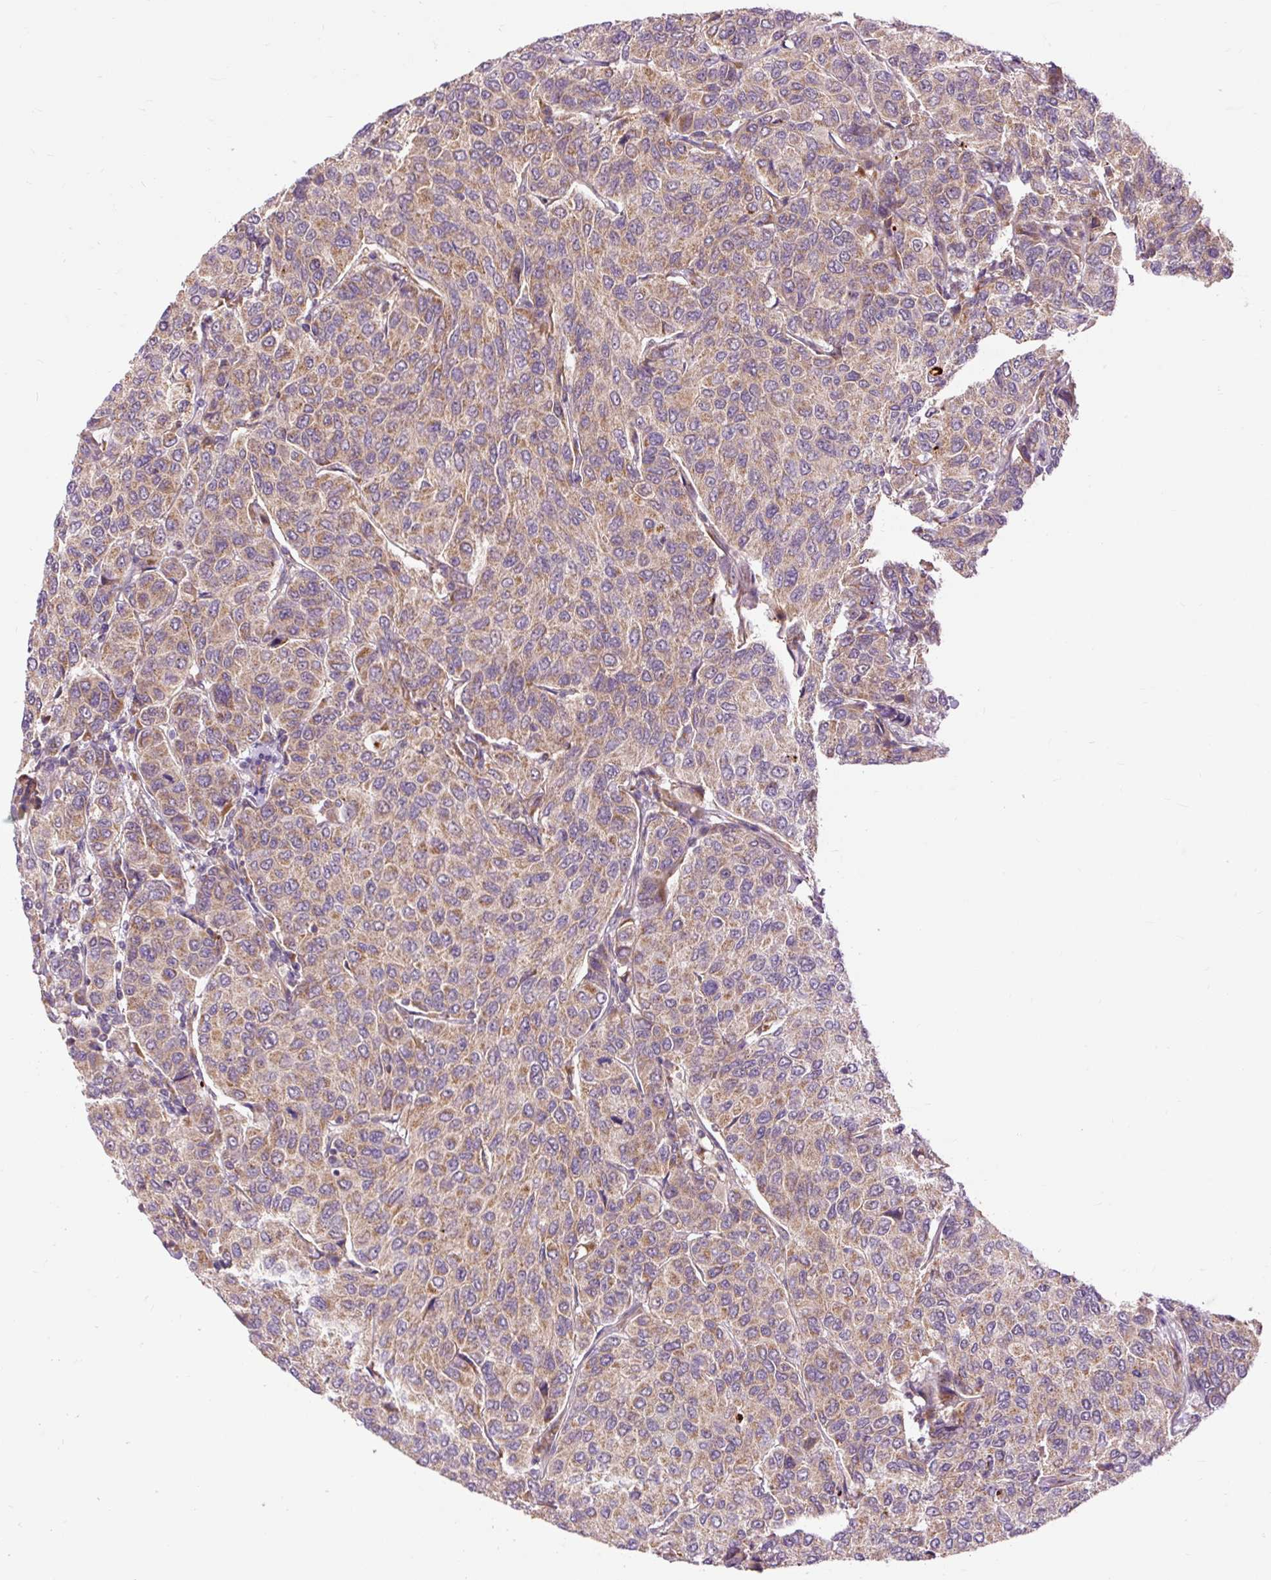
{"staining": {"intensity": "moderate", "quantity": "25%-75%", "location": "cytoplasmic/membranous"}, "tissue": "breast cancer", "cell_type": "Tumor cells", "image_type": "cancer", "snomed": [{"axis": "morphology", "description": "Duct carcinoma"}, {"axis": "topography", "description": "Breast"}], "caption": "Breast intraductal carcinoma was stained to show a protein in brown. There is medium levels of moderate cytoplasmic/membranous expression in approximately 25%-75% of tumor cells. (Brightfield microscopy of DAB IHC at high magnification).", "gene": "RIPOR3", "patient": {"sex": "female", "age": 55}}